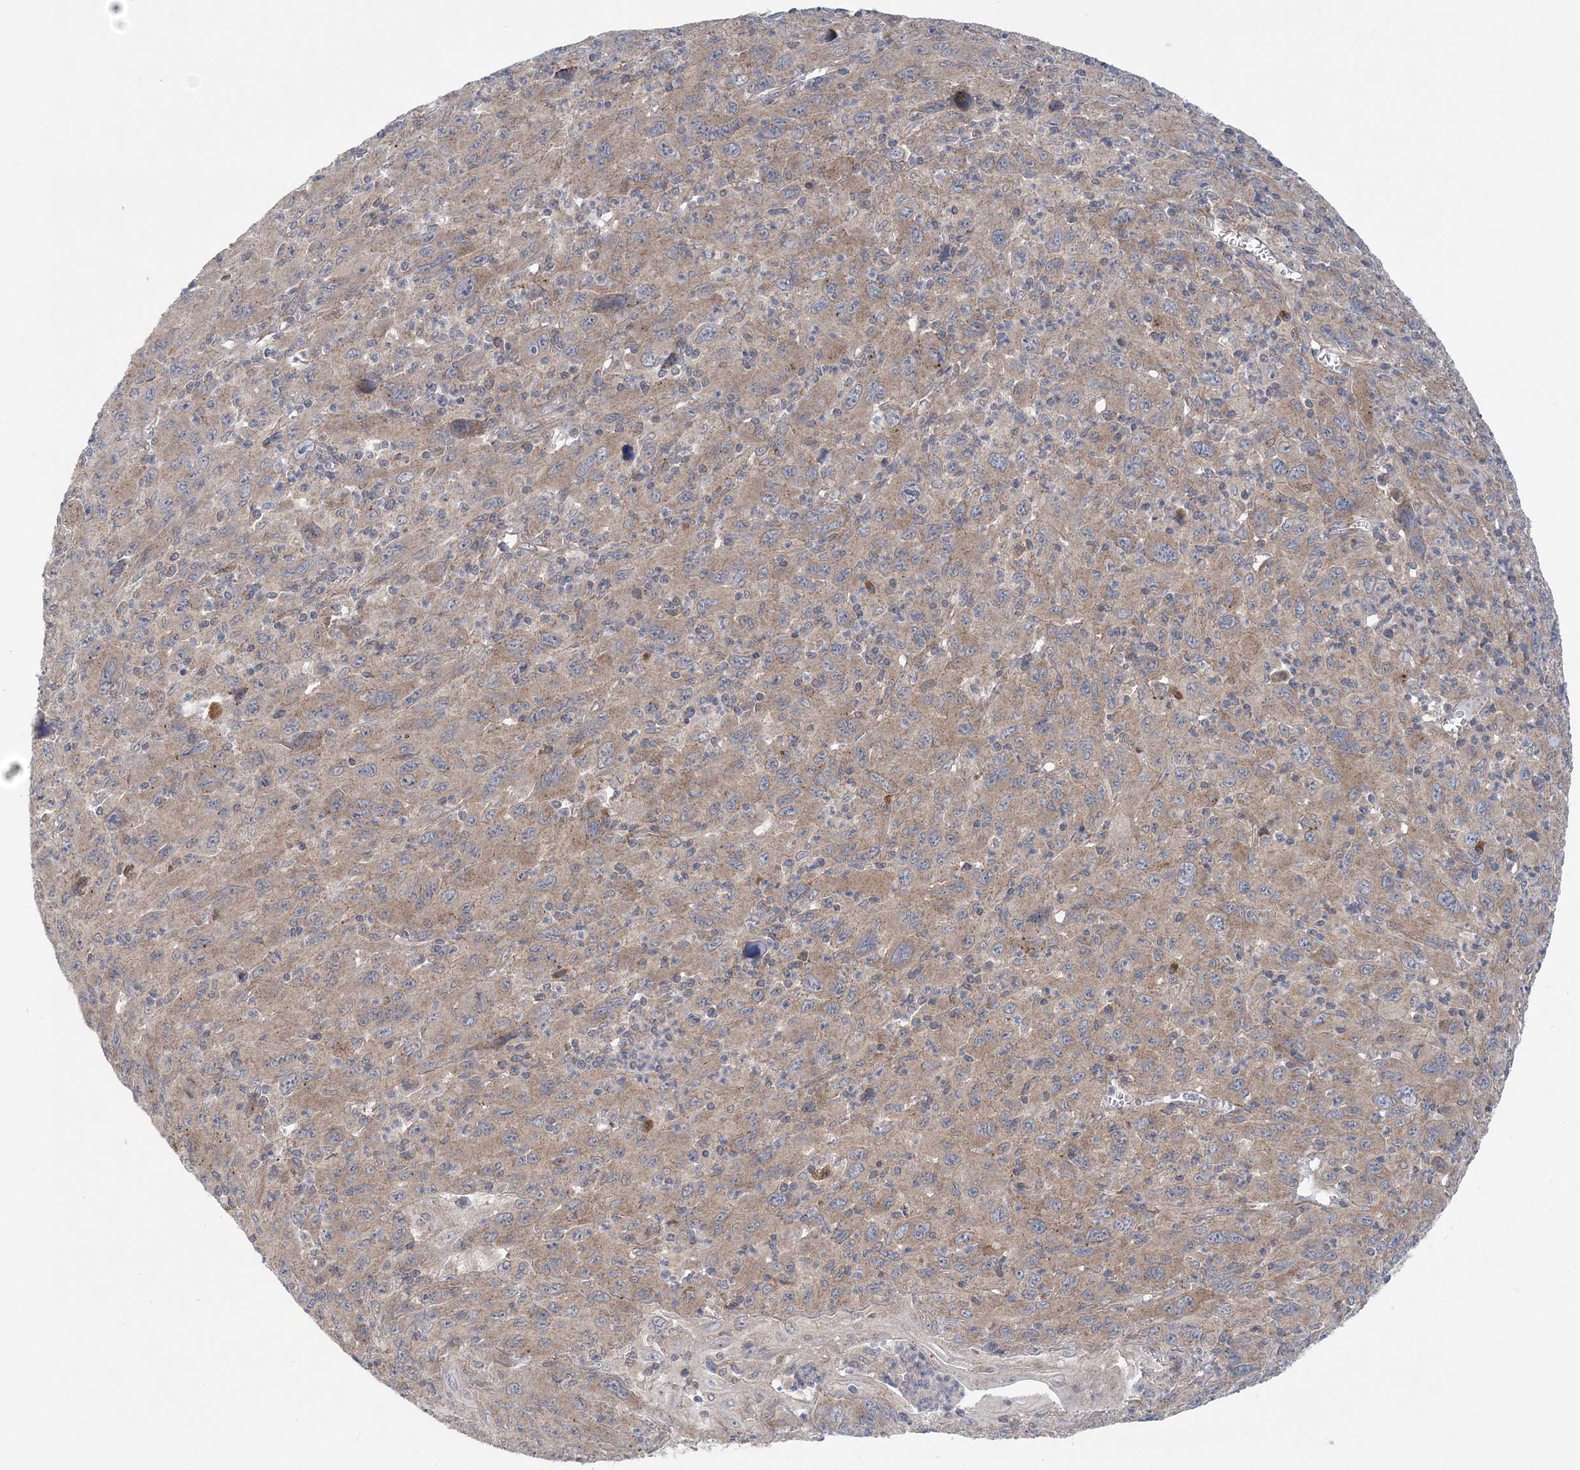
{"staining": {"intensity": "moderate", "quantity": ">75%", "location": "cytoplasmic/membranous"}, "tissue": "melanoma", "cell_type": "Tumor cells", "image_type": "cancer", "snomed": [{"axis": "morphology", "description": "Malignant melanoma, Metastatic site"}, {"axis": "topography", "description": "Skin"}], "caption": "IHC image of neoplastic tissue: melanoma stained using IHC displays medium levels of moderate protein expression localized specifically in the cytoplasmic/membranous of tumor cells, appearing as a cytoplasmic/membranous brown color.", "gene": "COPE", "patient": {"sex": "female", "age": 56}}